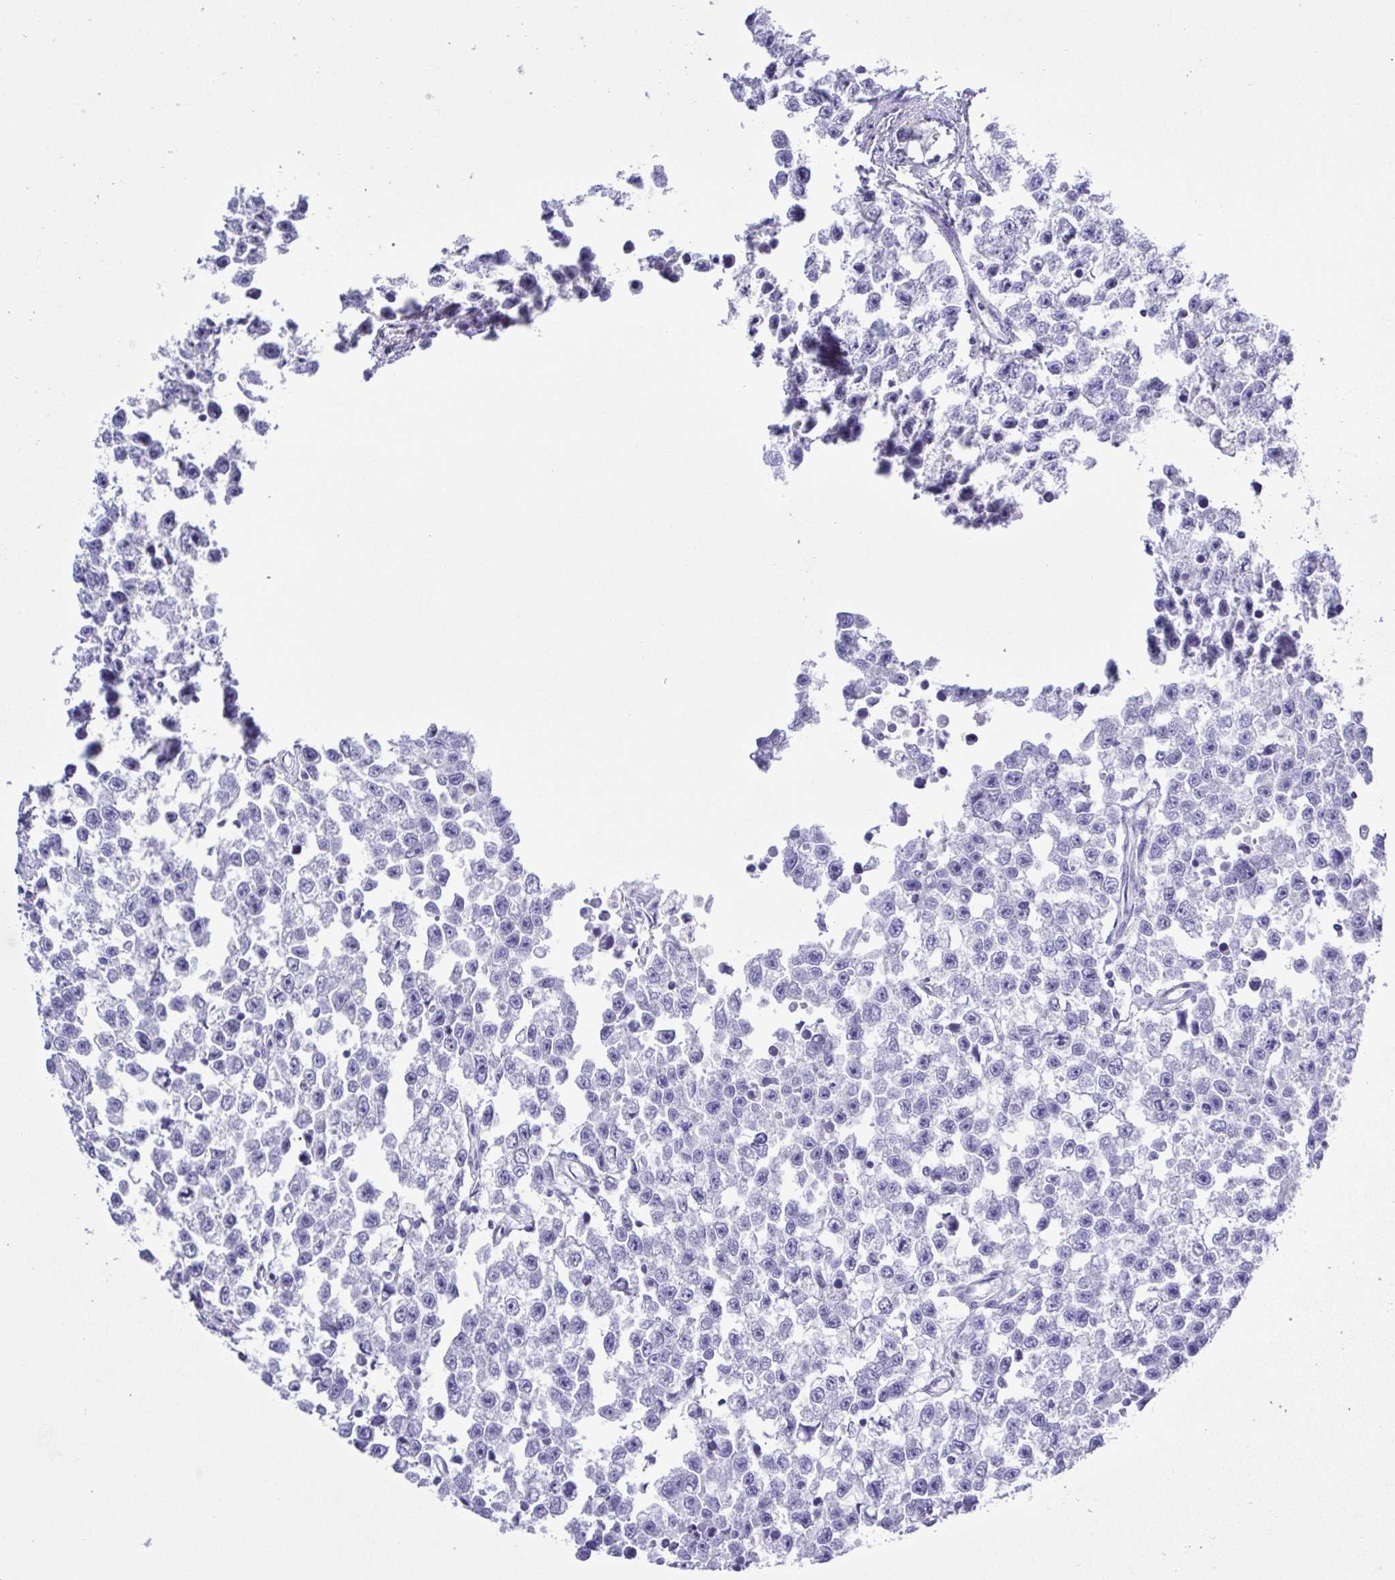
{"staining": {"intensity": "negative", "quantity": "none", "location": "none"}, "tissue": "testis cancer", "cell_type": "Tumor cells", "image_type": "cancer", "snomed": [{"axis": "morphology", "description": "Seminoma, NOS"}, {"axis": "topography", "description": "Testis"}], "caption": "Tumor cells are negative for protein expression in human seminoma (testis). (DAB immunohistochemistry, high magnification).", "gene": "GABBR2", "patient": {"sex": "male", "age": 26}}